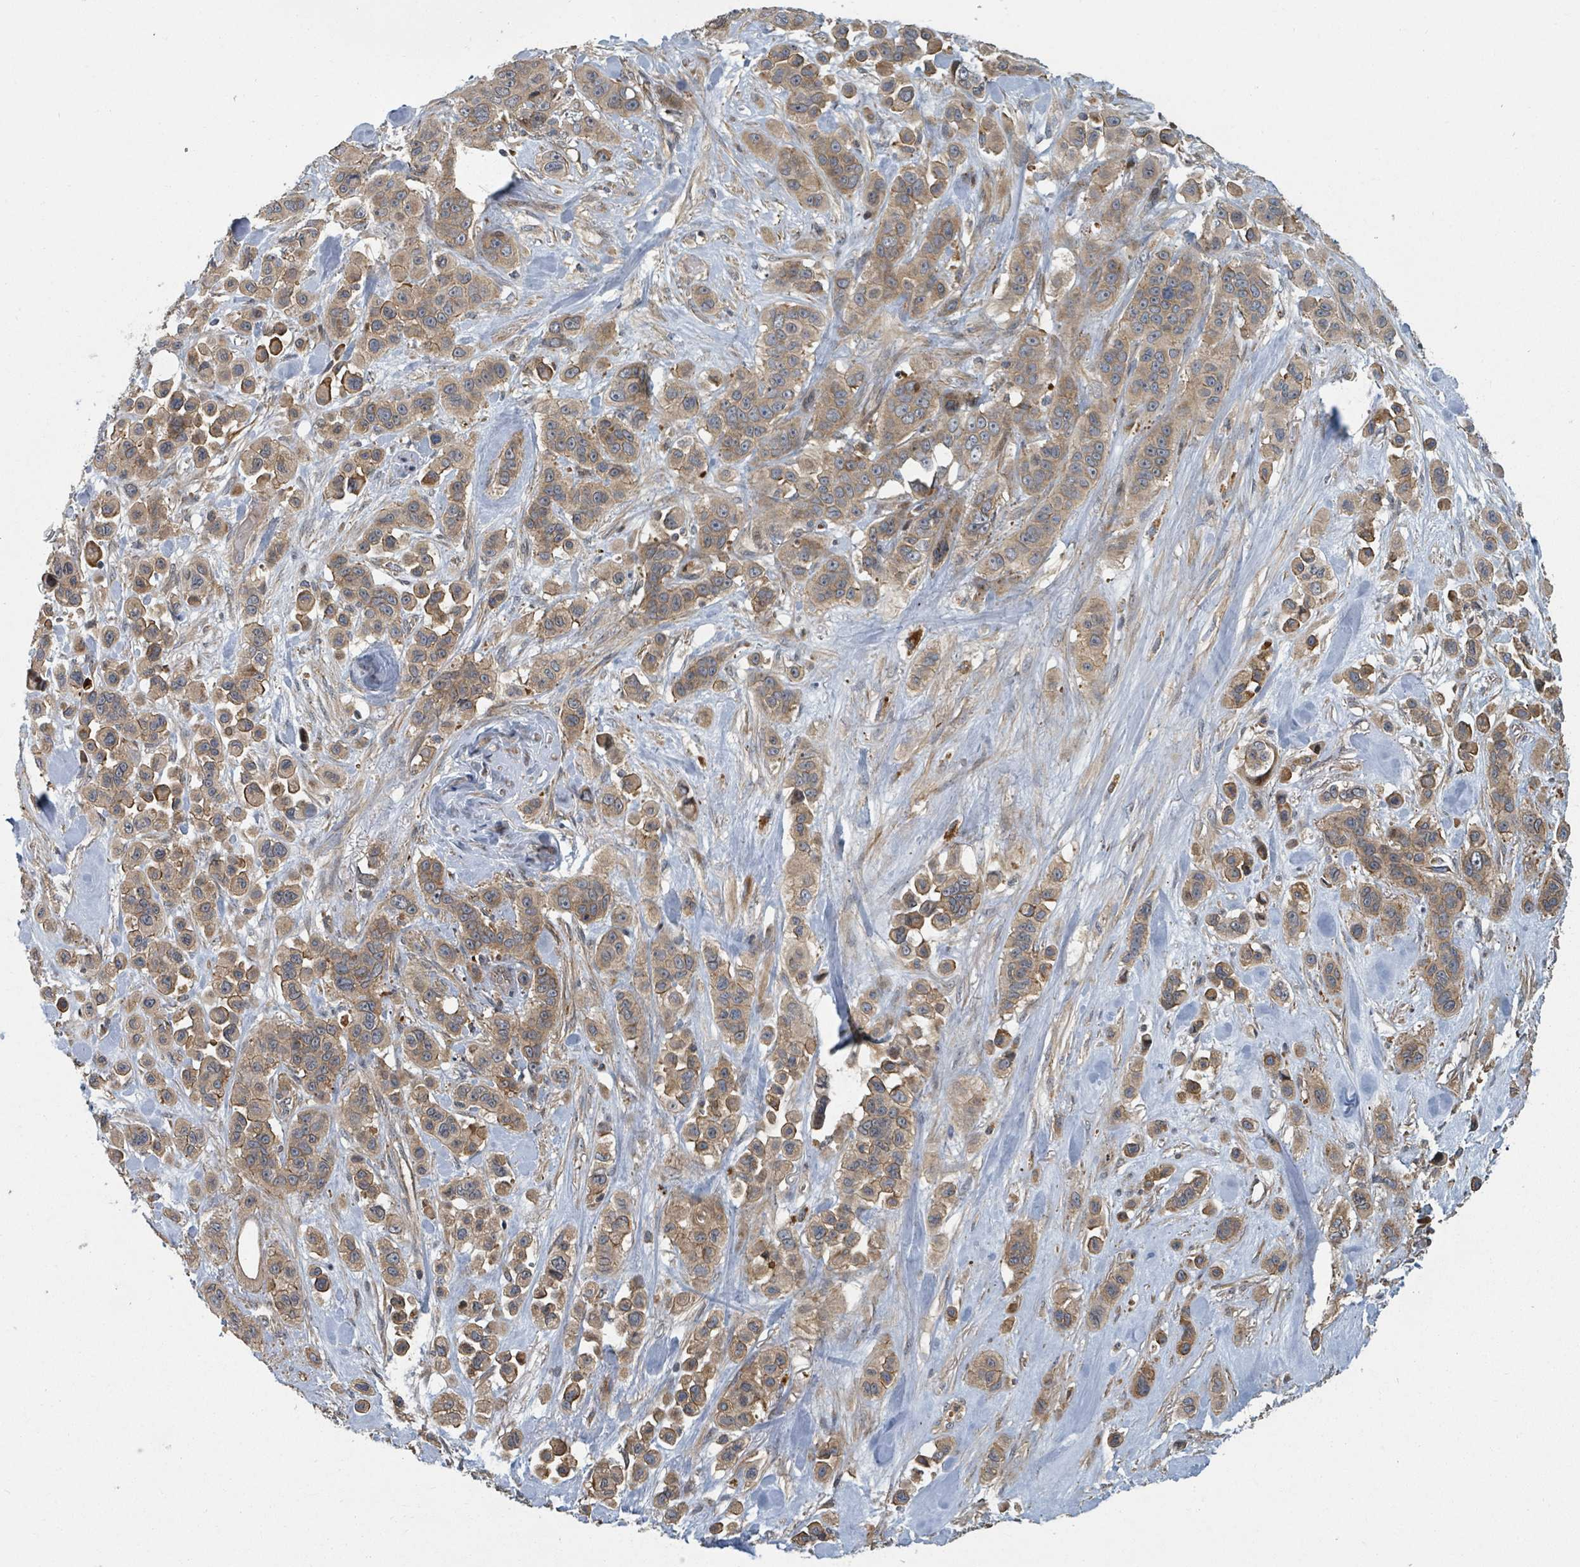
{"staining": {"intensity": "moderate", "quantity": ">75%", "location": "cytoplasmic/membranous"}, "tissue": "skin cancer", "cell_type": "Tumor cells", "image_type": "cancer", "snomed": [{"axis": "morphology", "description": "Squamous cell carcinoma, NOS"}, {"axis": "topography", "description": "Skin"}], "caption": "Brown immunohistochemical staining in skin cancer (squamous cell carcinoma) reveals moderate cytoplasmic/membranous staining in about >75% of tumor cells. (Stains: DAB (3,3'-diaminobenzidine) in brown, nuclei in blue, Microscopy: brightfield microscopy at high magnification).", "gene": "DPM1", "patient": {"sex": "male", "age": 67}}